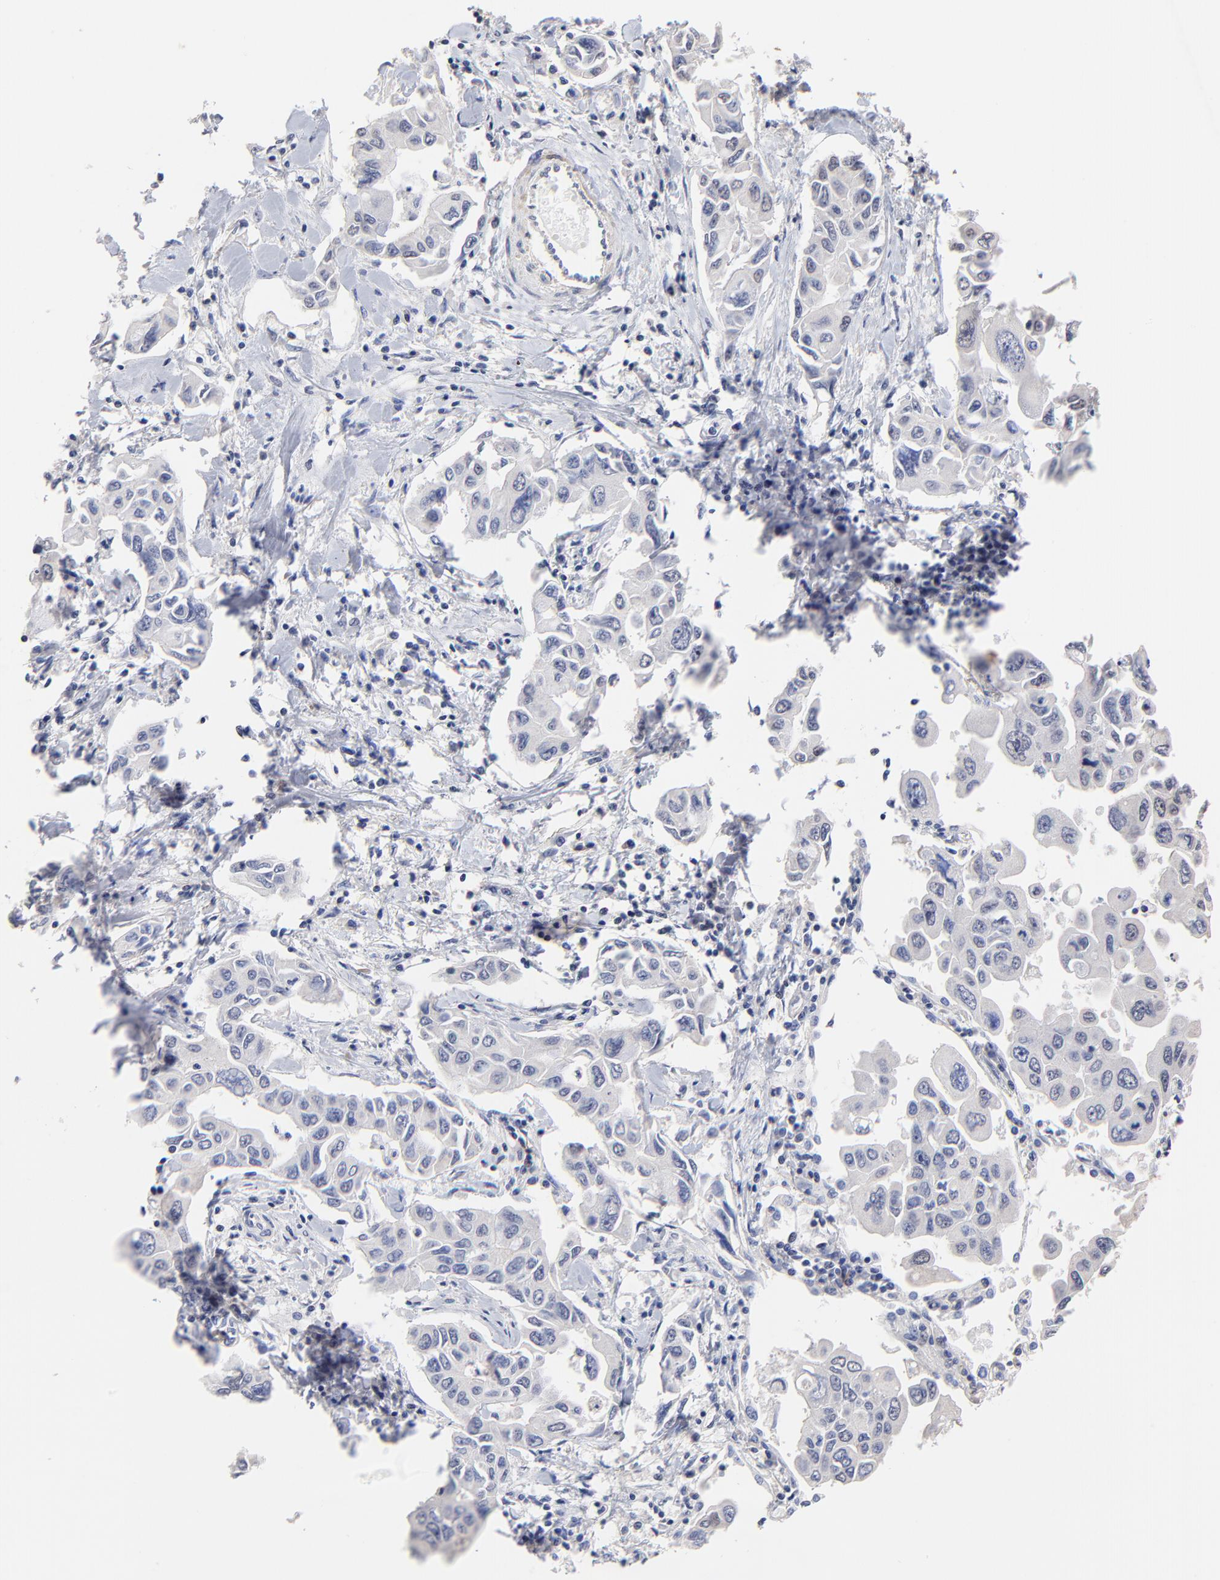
{"staining": {"intensity": "negative", "quantity": "none", "location": "none"}, "tissue": "lung cancer", "cell_type": "Tumor cells", "image_type": "cancer", "snomed": [{"axis": "morphology", "description": "Adenocarcinoma, NOS"}, {"axis": "topography", "description": "Lymph node"}, {"axis": "topography", "description": "Lung"}], "caption": "High magnification brightfield microscopy of lung cancer (adenocarcinoma) stained with DAB (brown) and counterstained with hematoxylin (blue): tumor cells show no significant expression.", "gene": "TWNK", "patient": {"sex": "male", "age": 64}}